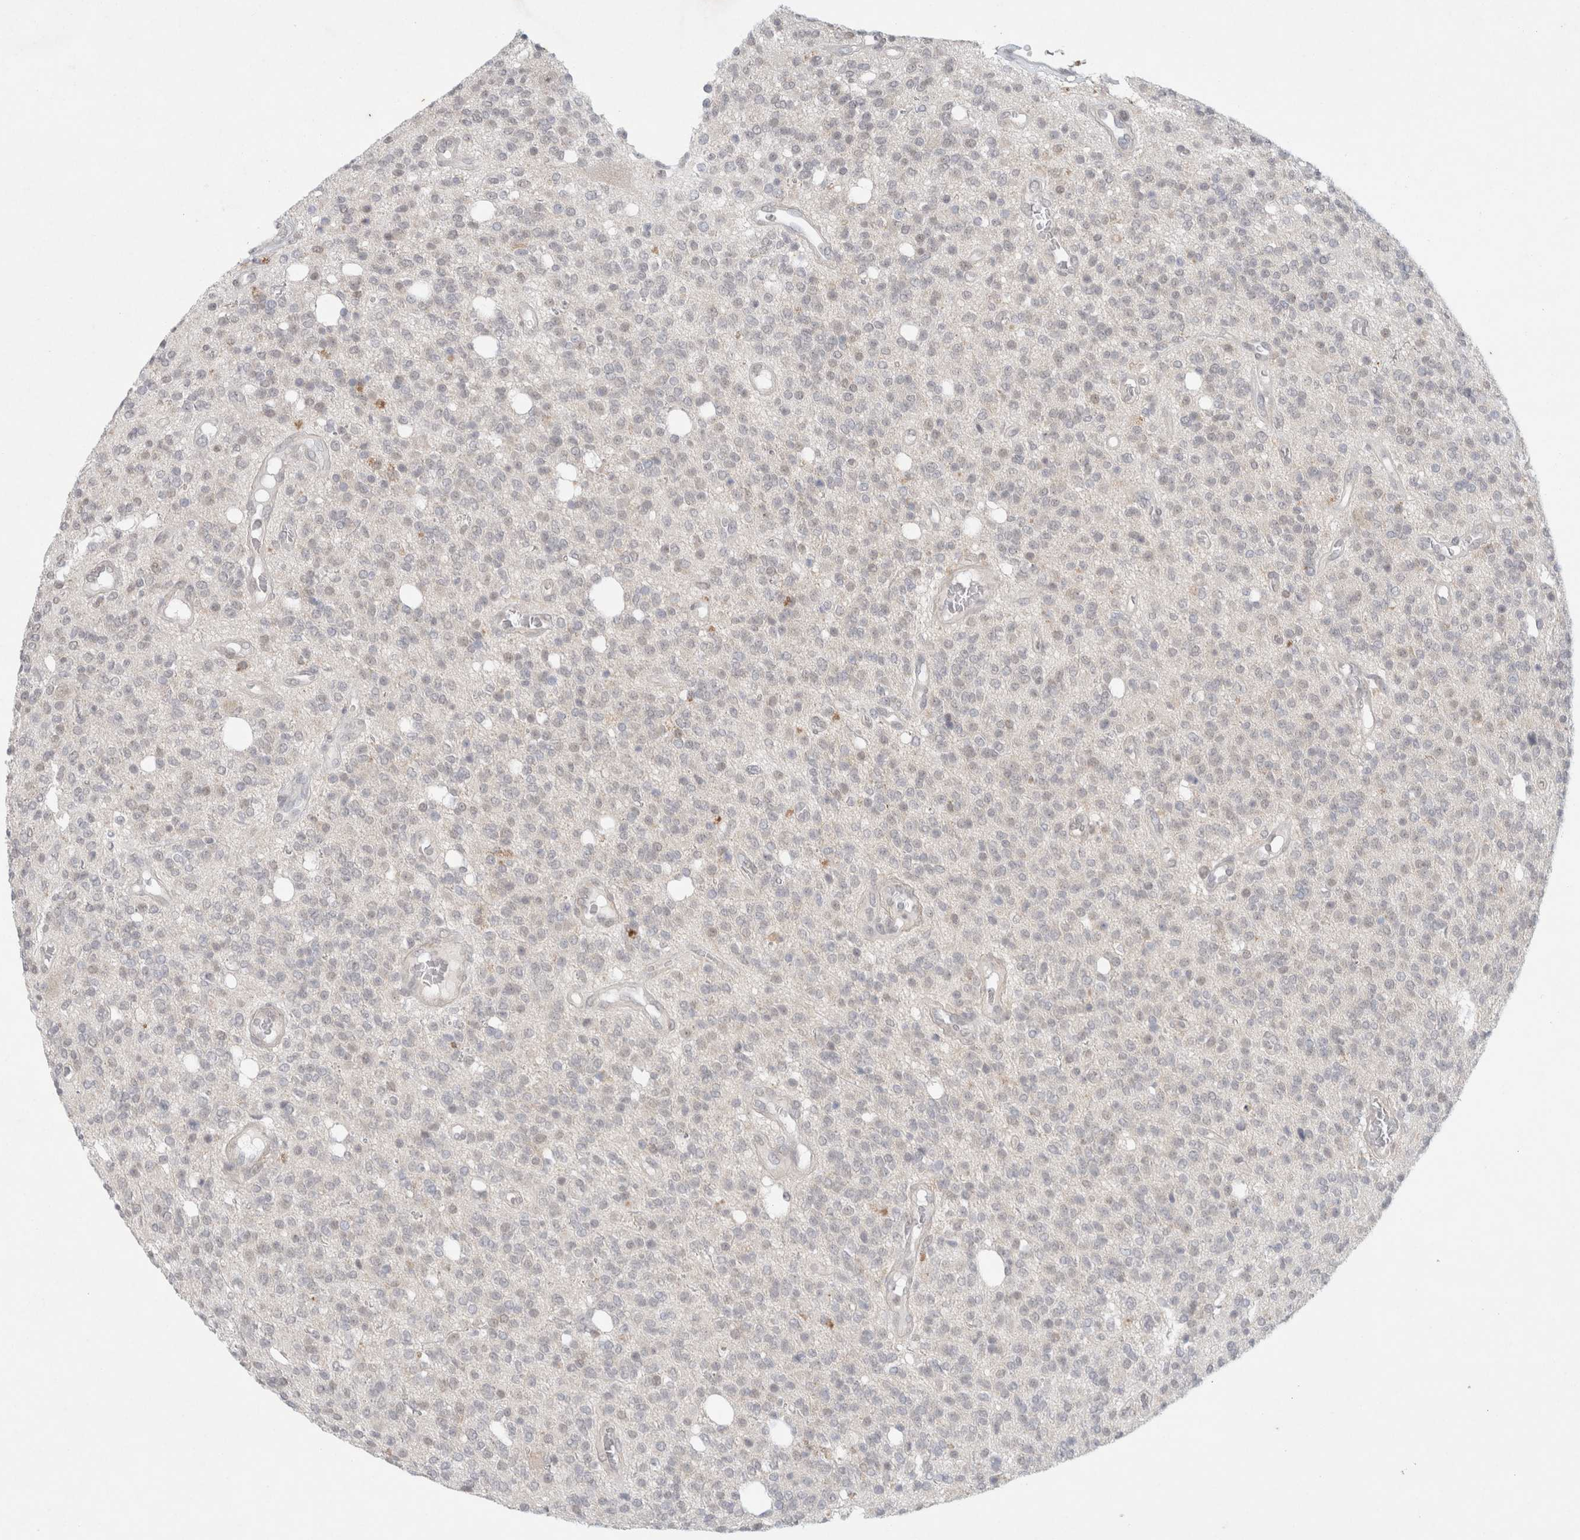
{"staining": {"intensity": "weak", "quantity": "<25%", "location": "nuclear"}, "tissue": "glioma", "cell_type": "Tumor cells", "image_type": "cancer", "snomed": [{"axis": "morphology", "description": "Glioma, malignant, High grade"}, {"axis": "topography", "description": "Brain"}], "caption": "Immunohistochemical staining of glioma shows no significant staining in tumor cells.", "gene": "FBXO42", "patient": {"sex": "male", "age": 34}}